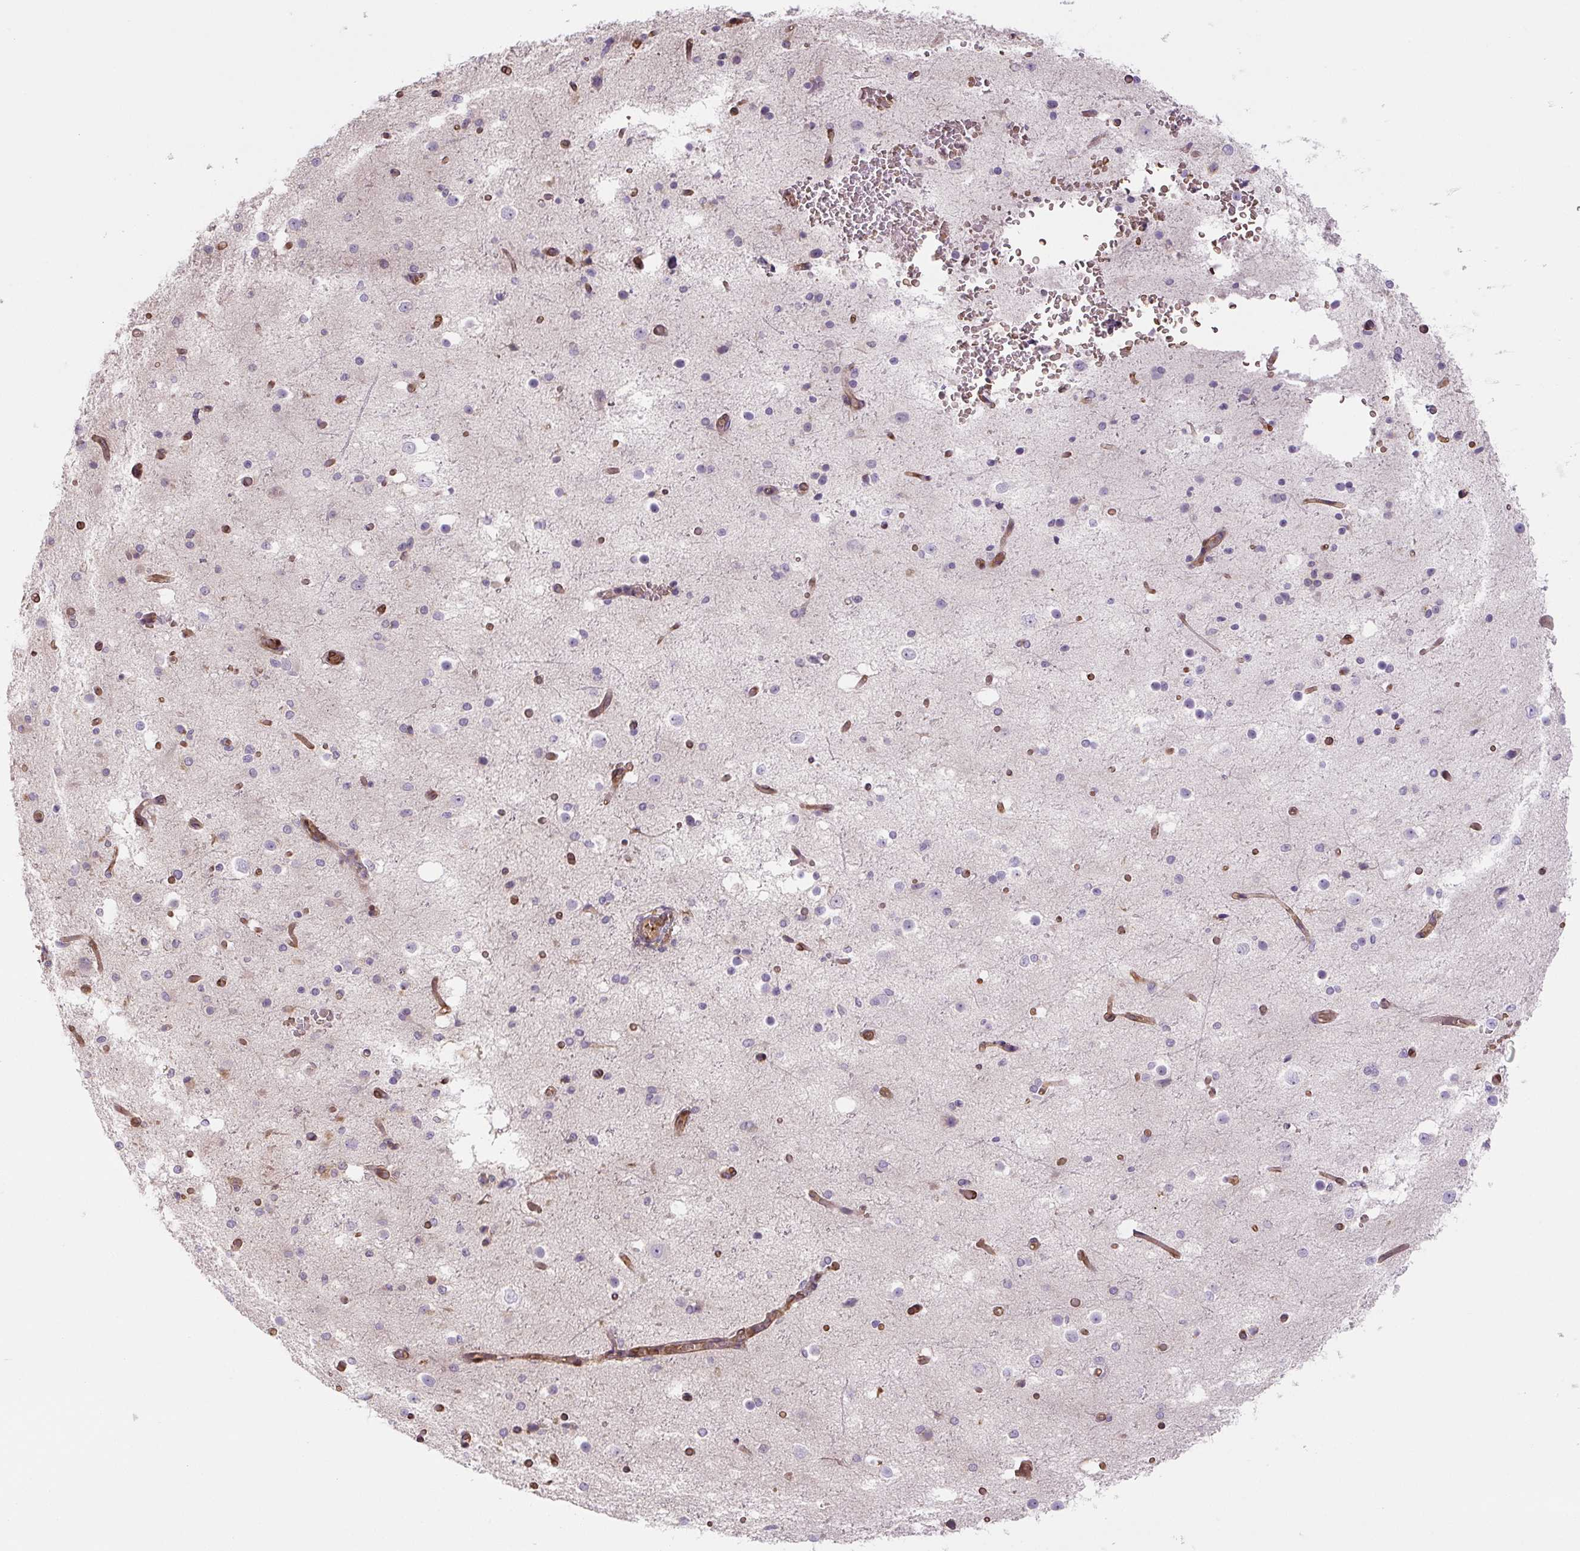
{"staining": {"intensity": "strong", "quantity": ">75%", "location": "cytoplasmic/membranous"}, "tissue": "cerebral cortex", "cell_type": "Endothelial cells", "image_type": "normal", "snomed": [{"axis": "morphology", "description": "Normal tissue, NOS"}, {"axis": "morphology", "description": "Inflammation, NOS"}, {"axis": "topography", "description": "Cerebral cortex"}], "caption": "Immunohistochemistry image of normal cerebral cortex: cerebral cortex stained using IHC exhibits high levels of strong protein expression localized specifically in the cytoplasmic/membranous of endothelial cells, appearing as a cytoplasmic/membranous brown color.", "gene": "RASA1", "patient": {"sex": "male", "age": 6}}